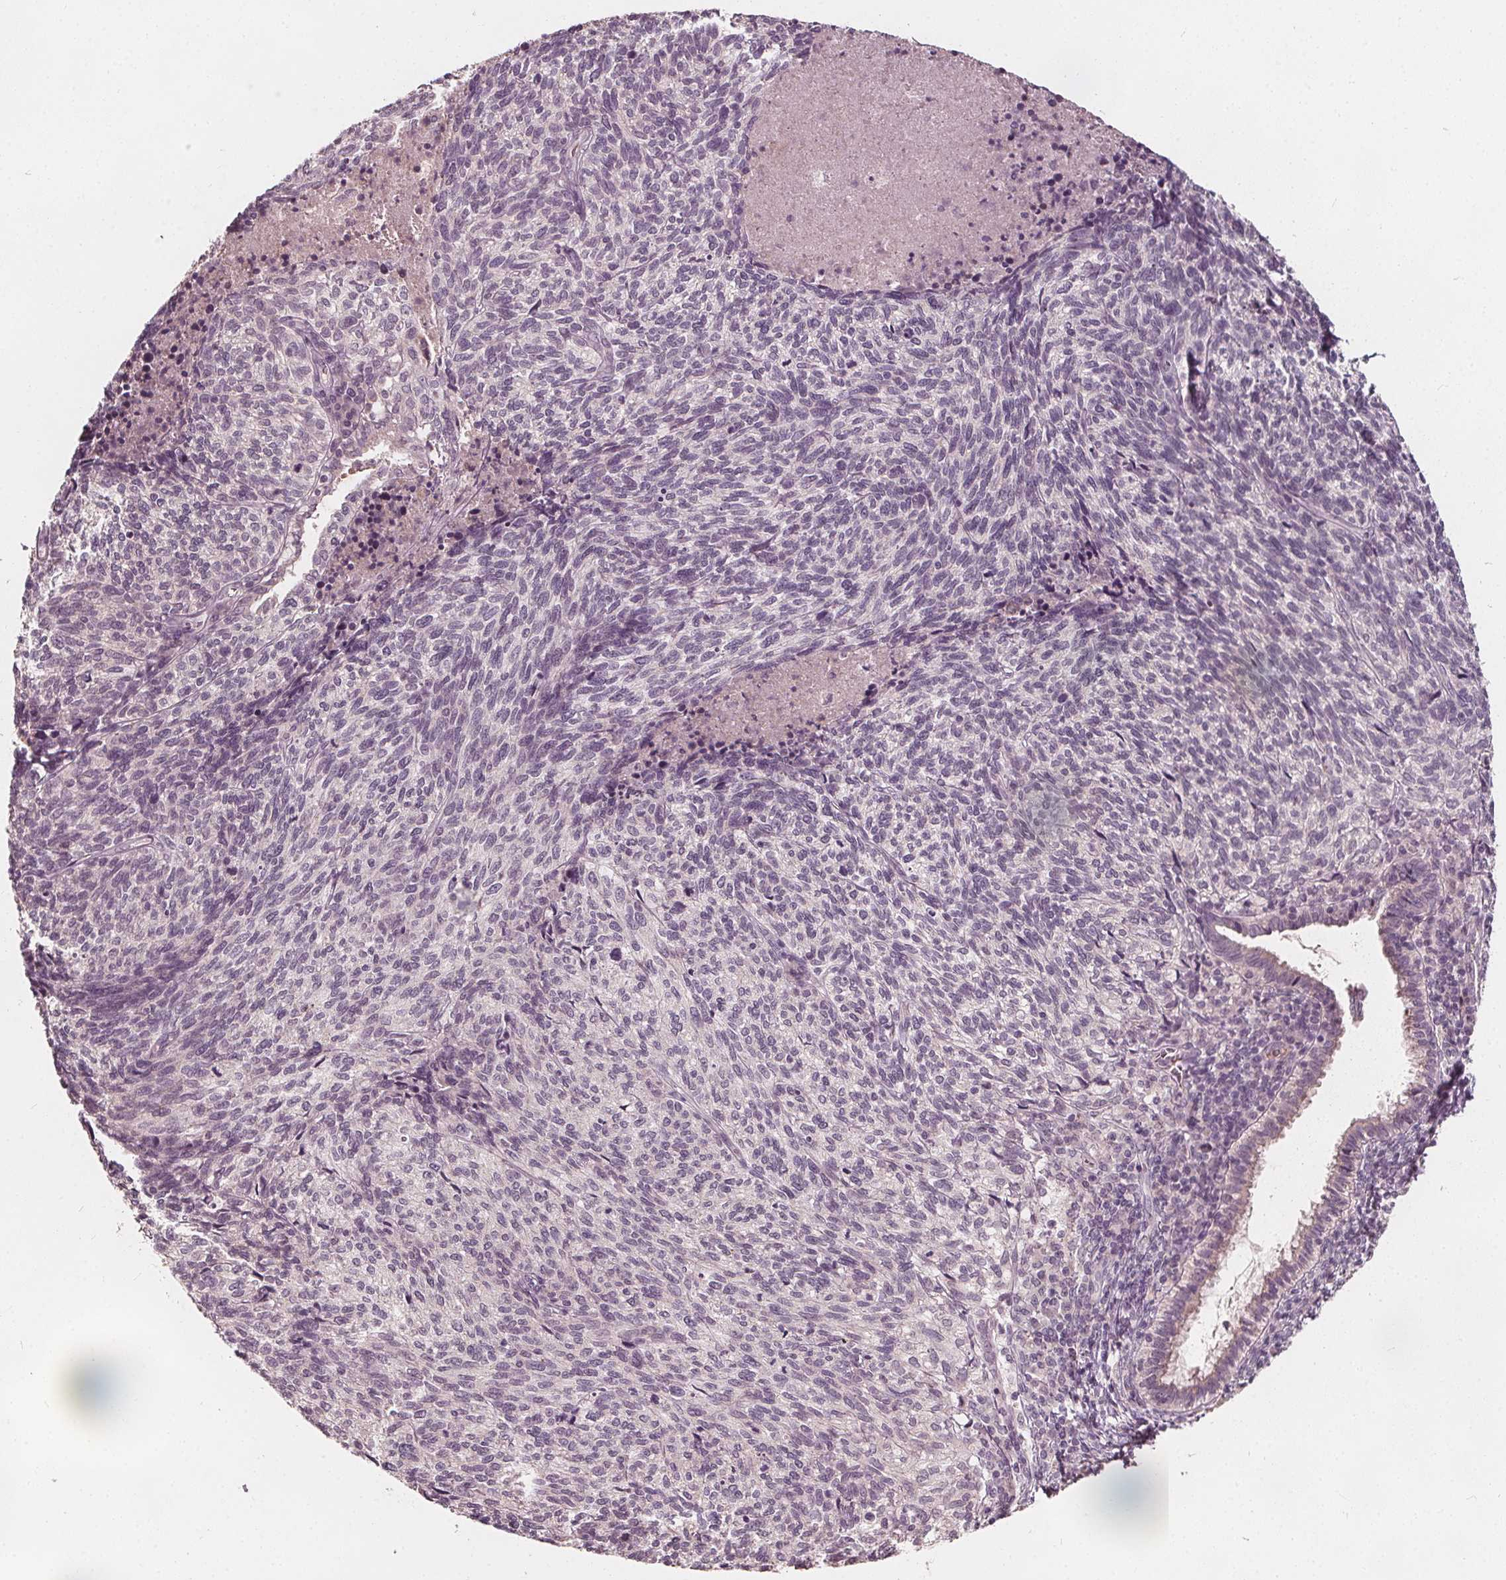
{"staining": {"intensity": "negative", "quantity": "none", "location": "none"}, "tissue": "cervical cancer", "cell_type": "Tumor cells", "image_type": "cancer", "snomed": [{"axis": "morphology", "description": "Squamous cell carcinoma, NOS"}, {"axis": "topography", "description": "Cervix"}], "caption": "Cervical cancer was stained to show a protein in brown. There is no significant positivity in tumor cells.", "gene": "NPC1L1", "patient": {"sex": "female", "age": 45}}